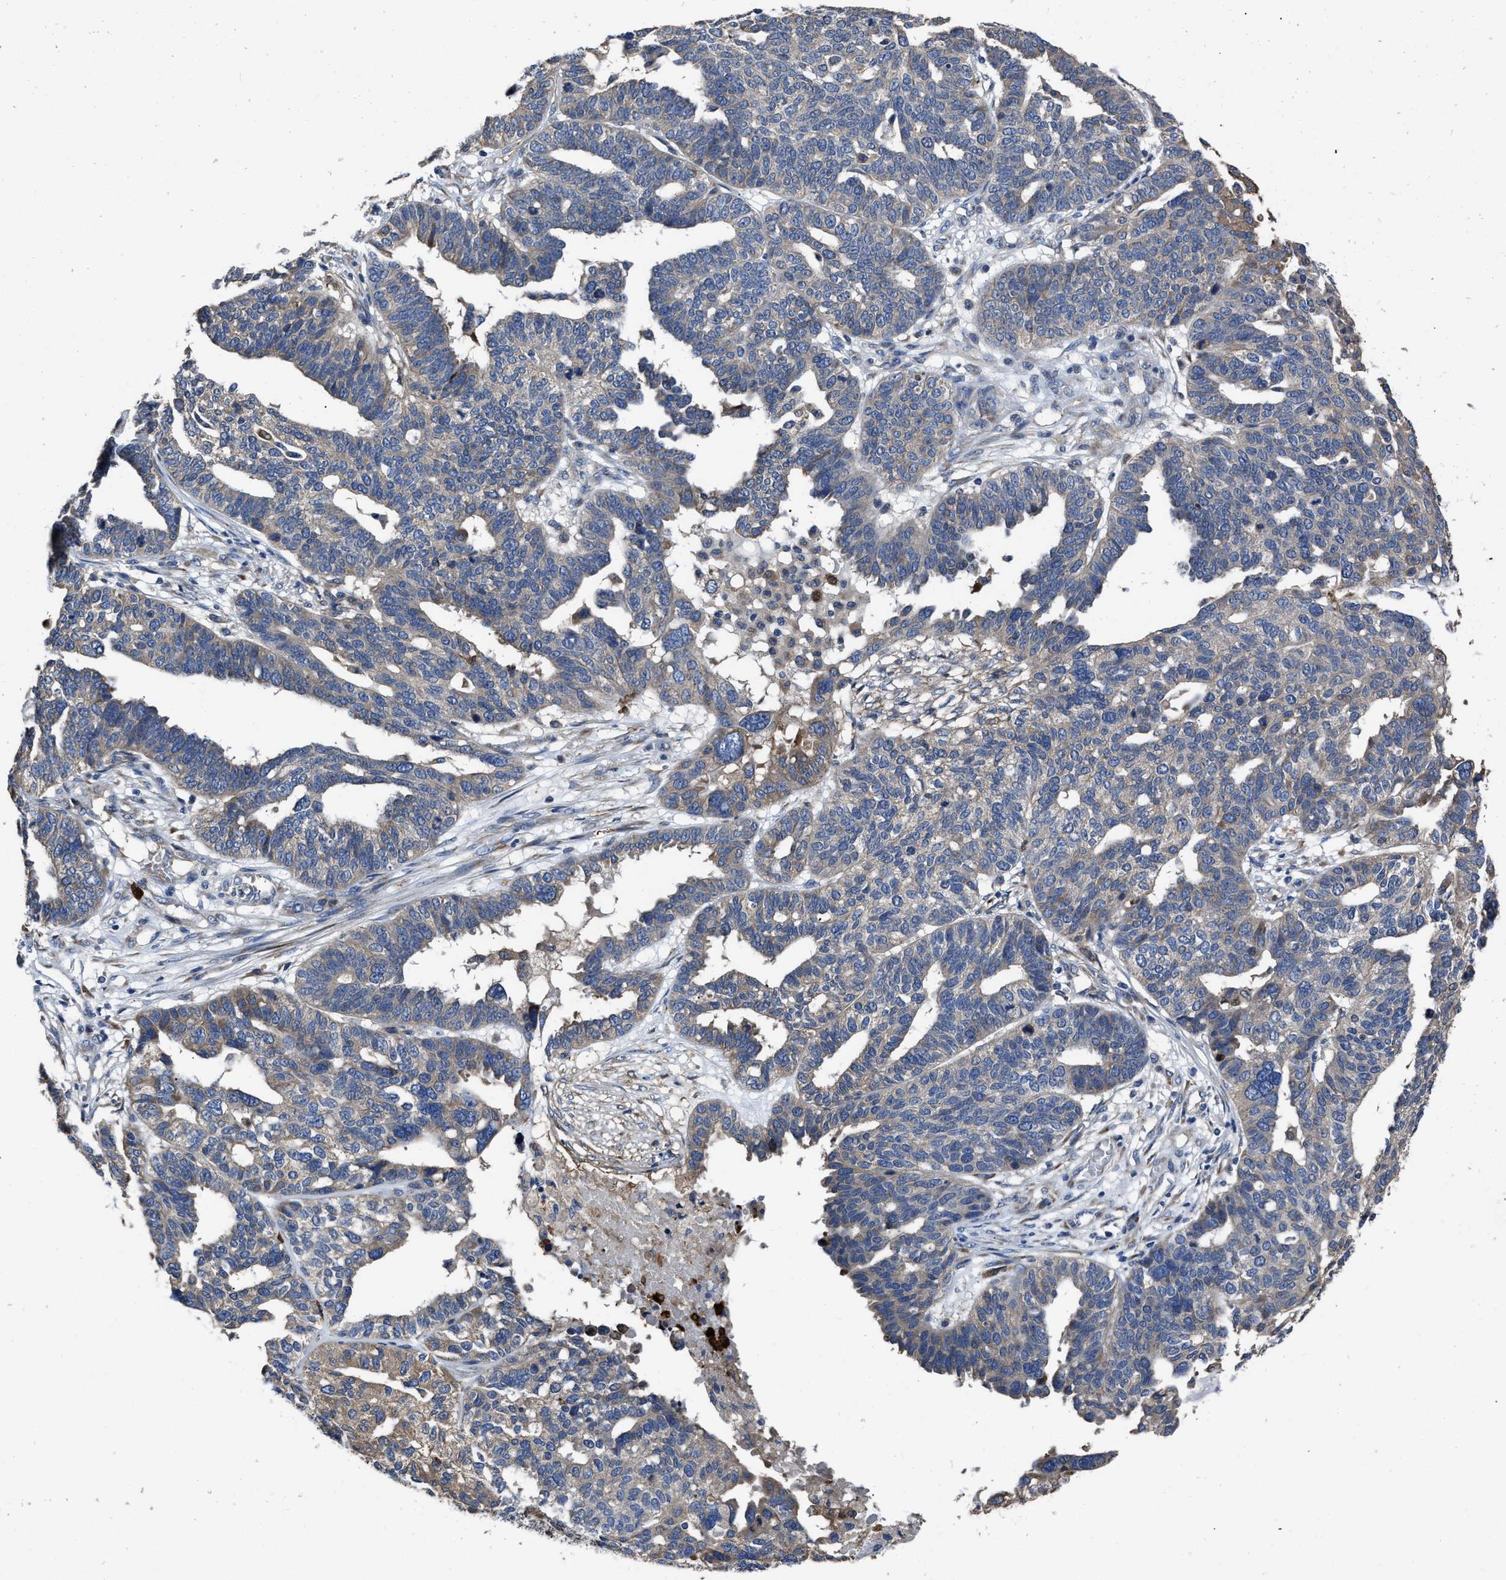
{"staining": {"intensity": "negative", "quantity": "none", "location": "none"}, "tissue": "ovarian cancer", "cell_type": "Tumor cells", "image_type": "cancer", "snomed": [{"axis": "morphology", "description": "Cystadenocarcinoma, serous, NOS"}, {"axis": "topography", "description": "Ovary"}], "caption": "Protein analysis of ovarian cancer (serous cystadenocarcinoma) reveals no significant expression in tumor cells.", "gene": "ANGPT1", "patient": {"sex": "female", "age": 59}}